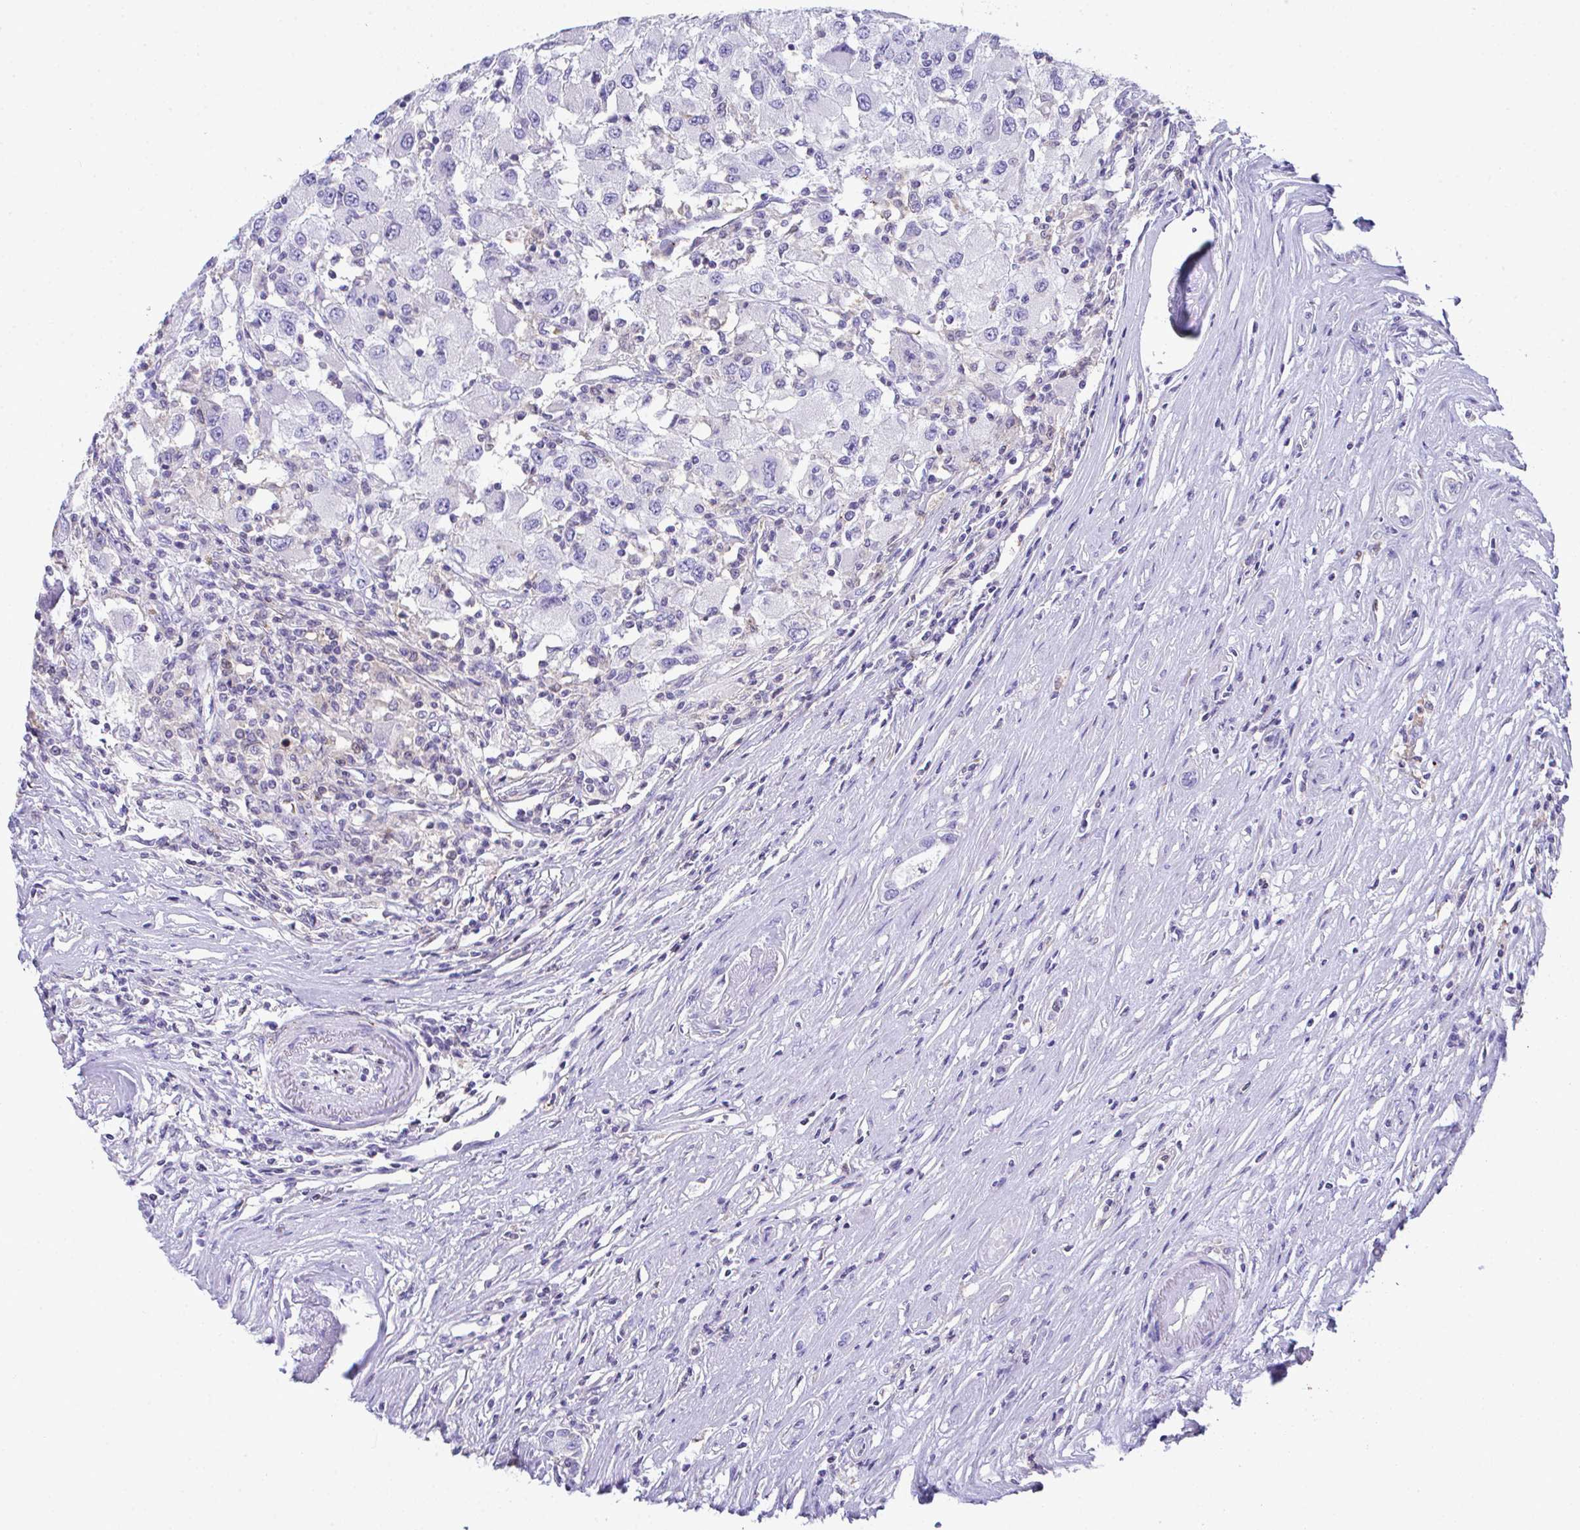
{"staining": {"intensity": "negative", "quantity": "none", "location": "none"}, "tissue": "renal cancer", "cell_type": "Tumor cells", "image_type": "cancer", "snomed": [{"axis": "morphology", "description": "Adenocarcinoma, NOS"}, {"axis": "topography", "description": "Kidney"}], "caption": "Human renal cancer (adenocarcinoma) stained for a protein using IHC displays no staining in tumor cells.", "gene": "TNFAIP8", "patient": {"sex": "female", "age": 67}}